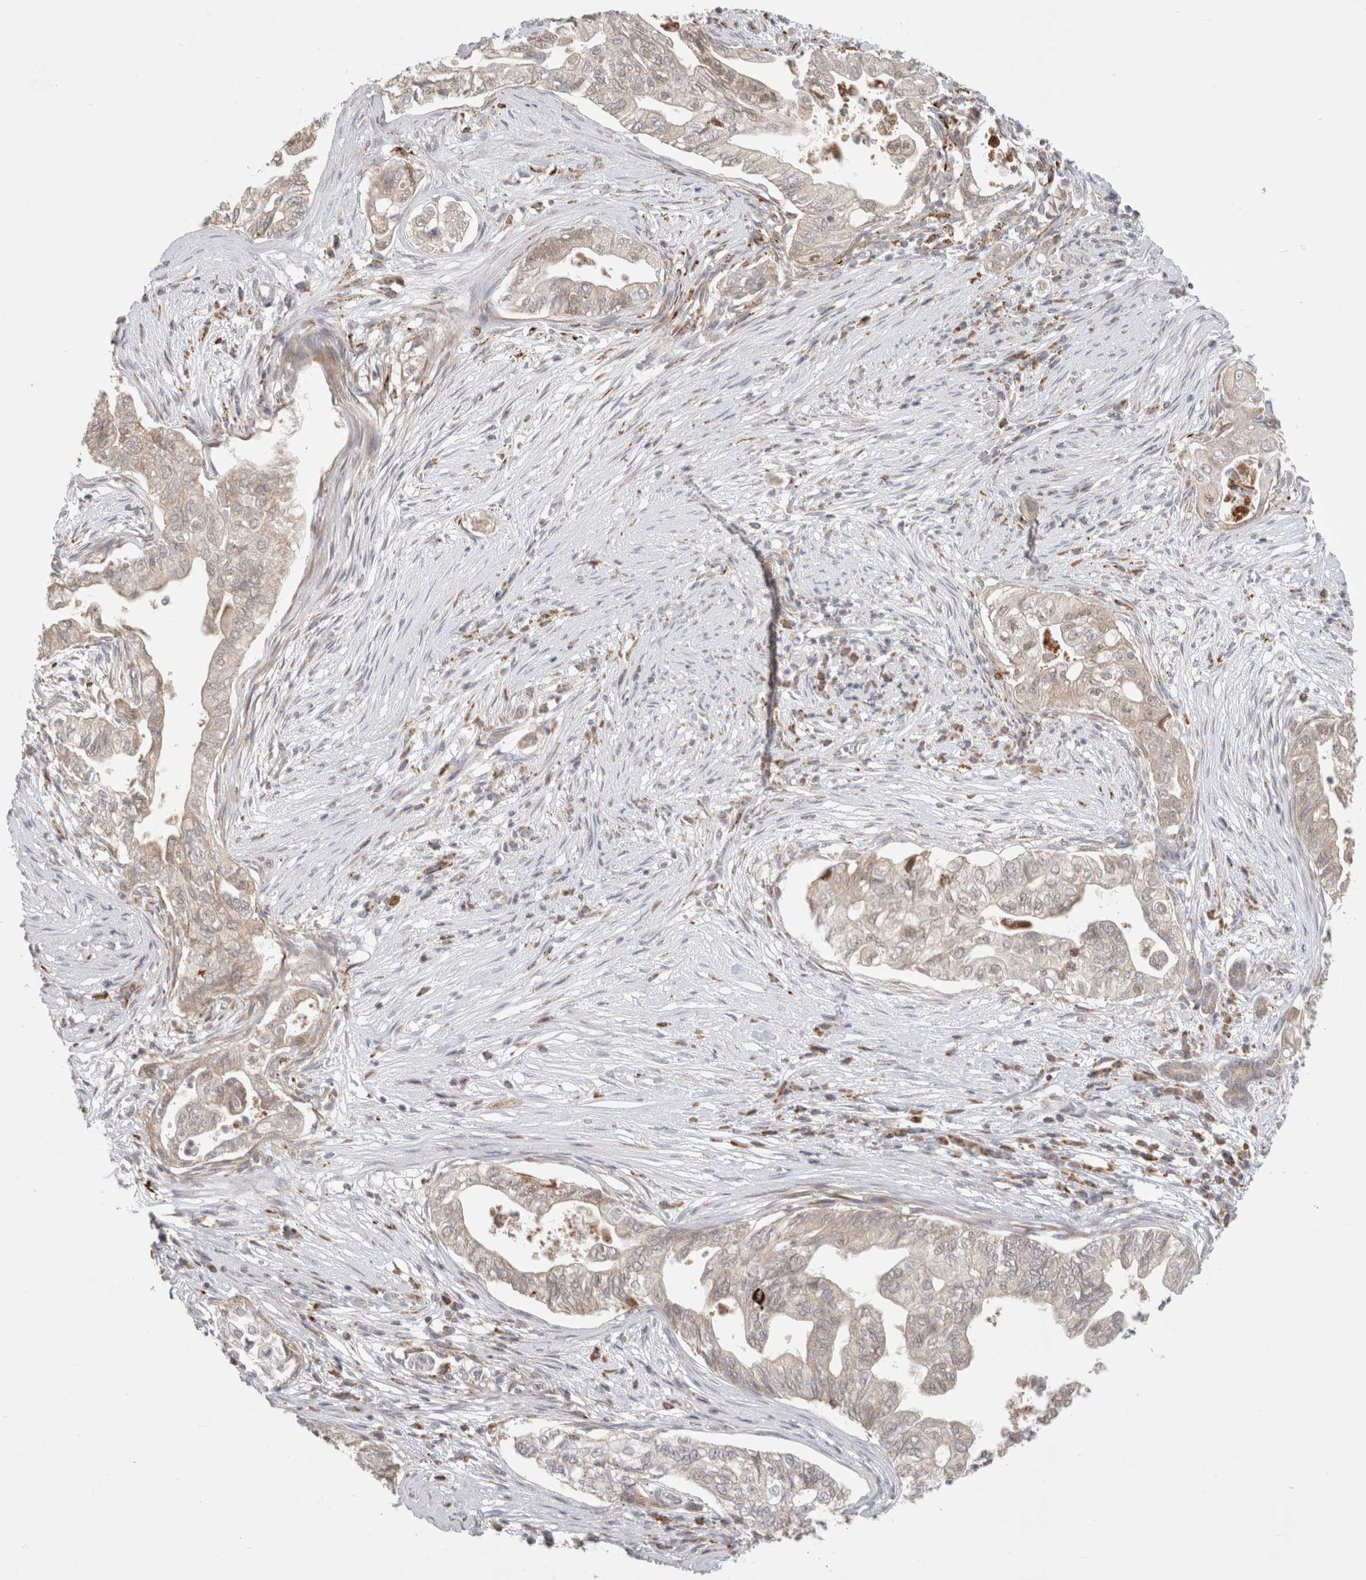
{"staining": {"intensity": "weak", "quantity": "<25%", "location": "cytoplasmic/membranous"}, "tissue": "pancreatic cancer", "cell_type": "Tumor cells", "image_type": "cancer", "snomed": [{"axis": "morphology", "description": "Adenocarcinoma, NOS"}, {"axis": "topography", "description": "Pancreas"}], "caption": "High magnification brightfield microscopy of pancreatic cancer (adenocarcinoma) stained with DAB (3,3'-diaminobenzidine) (brown) and counterstained with hematoxylin (blue): tumor cells show no significant staining. The staining is performed using DAB (3,3'-diaminobenzidine) brown chromogen with nuclei counter-stained in using hematoxylin.", "gene": "HROB", "patient": {"sex": "male", "age": 72}}